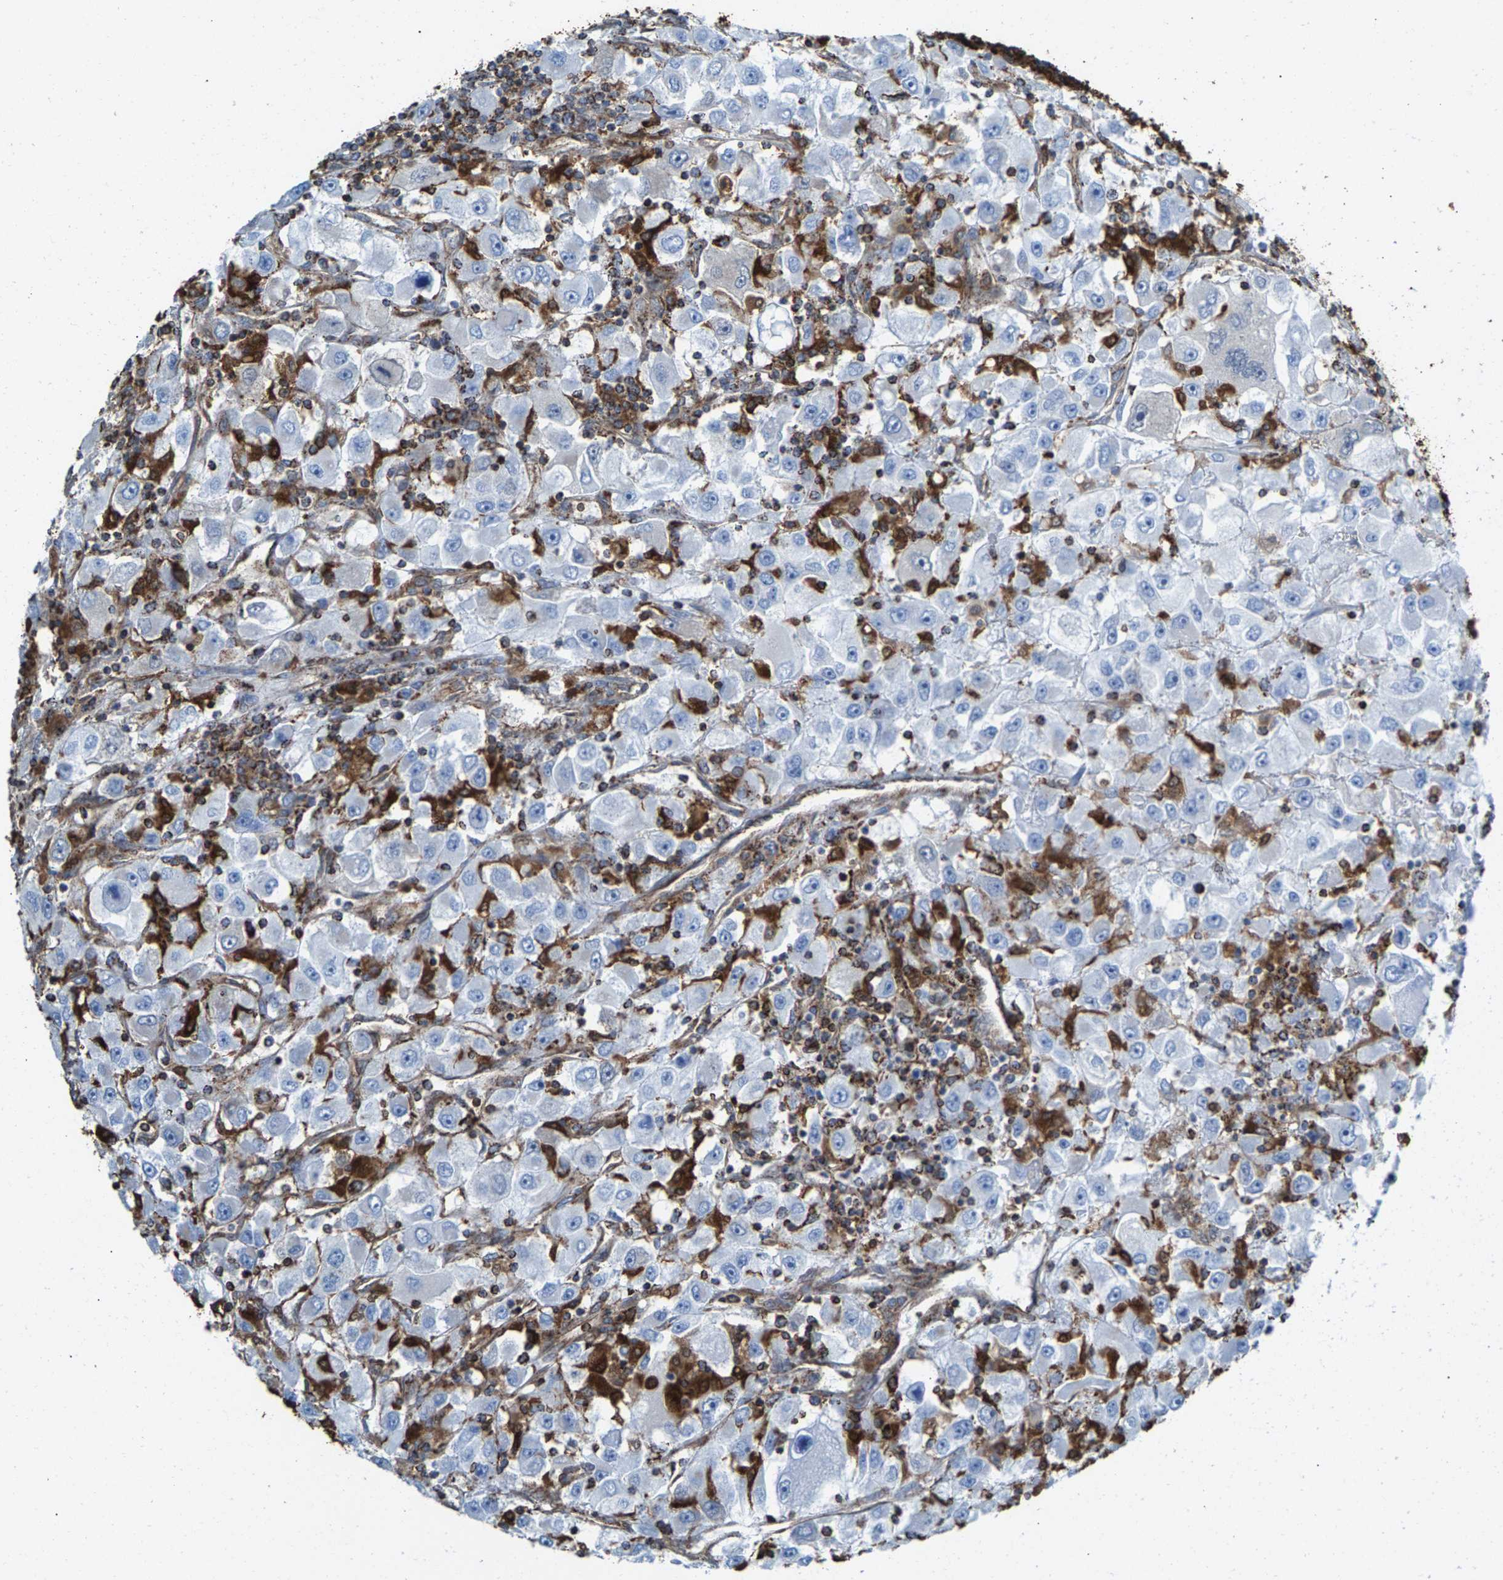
{"staining": {"intensity": "negative", "quantity": "none", "location": "none"}, "tissue": "renal cancer", "cell_type": "Tumor cells", "image_type": "cancer", "snomed": [{"axis": "morphology", "description": "Adenocarcinoma, NOS"}, {"axis": "topography", "description": "Kidney"}], "caption": "Tumor cells show no significant staining in renal cancer.", "gene": "ECHS1", "patient": {"sex": "female", "age": 52}}